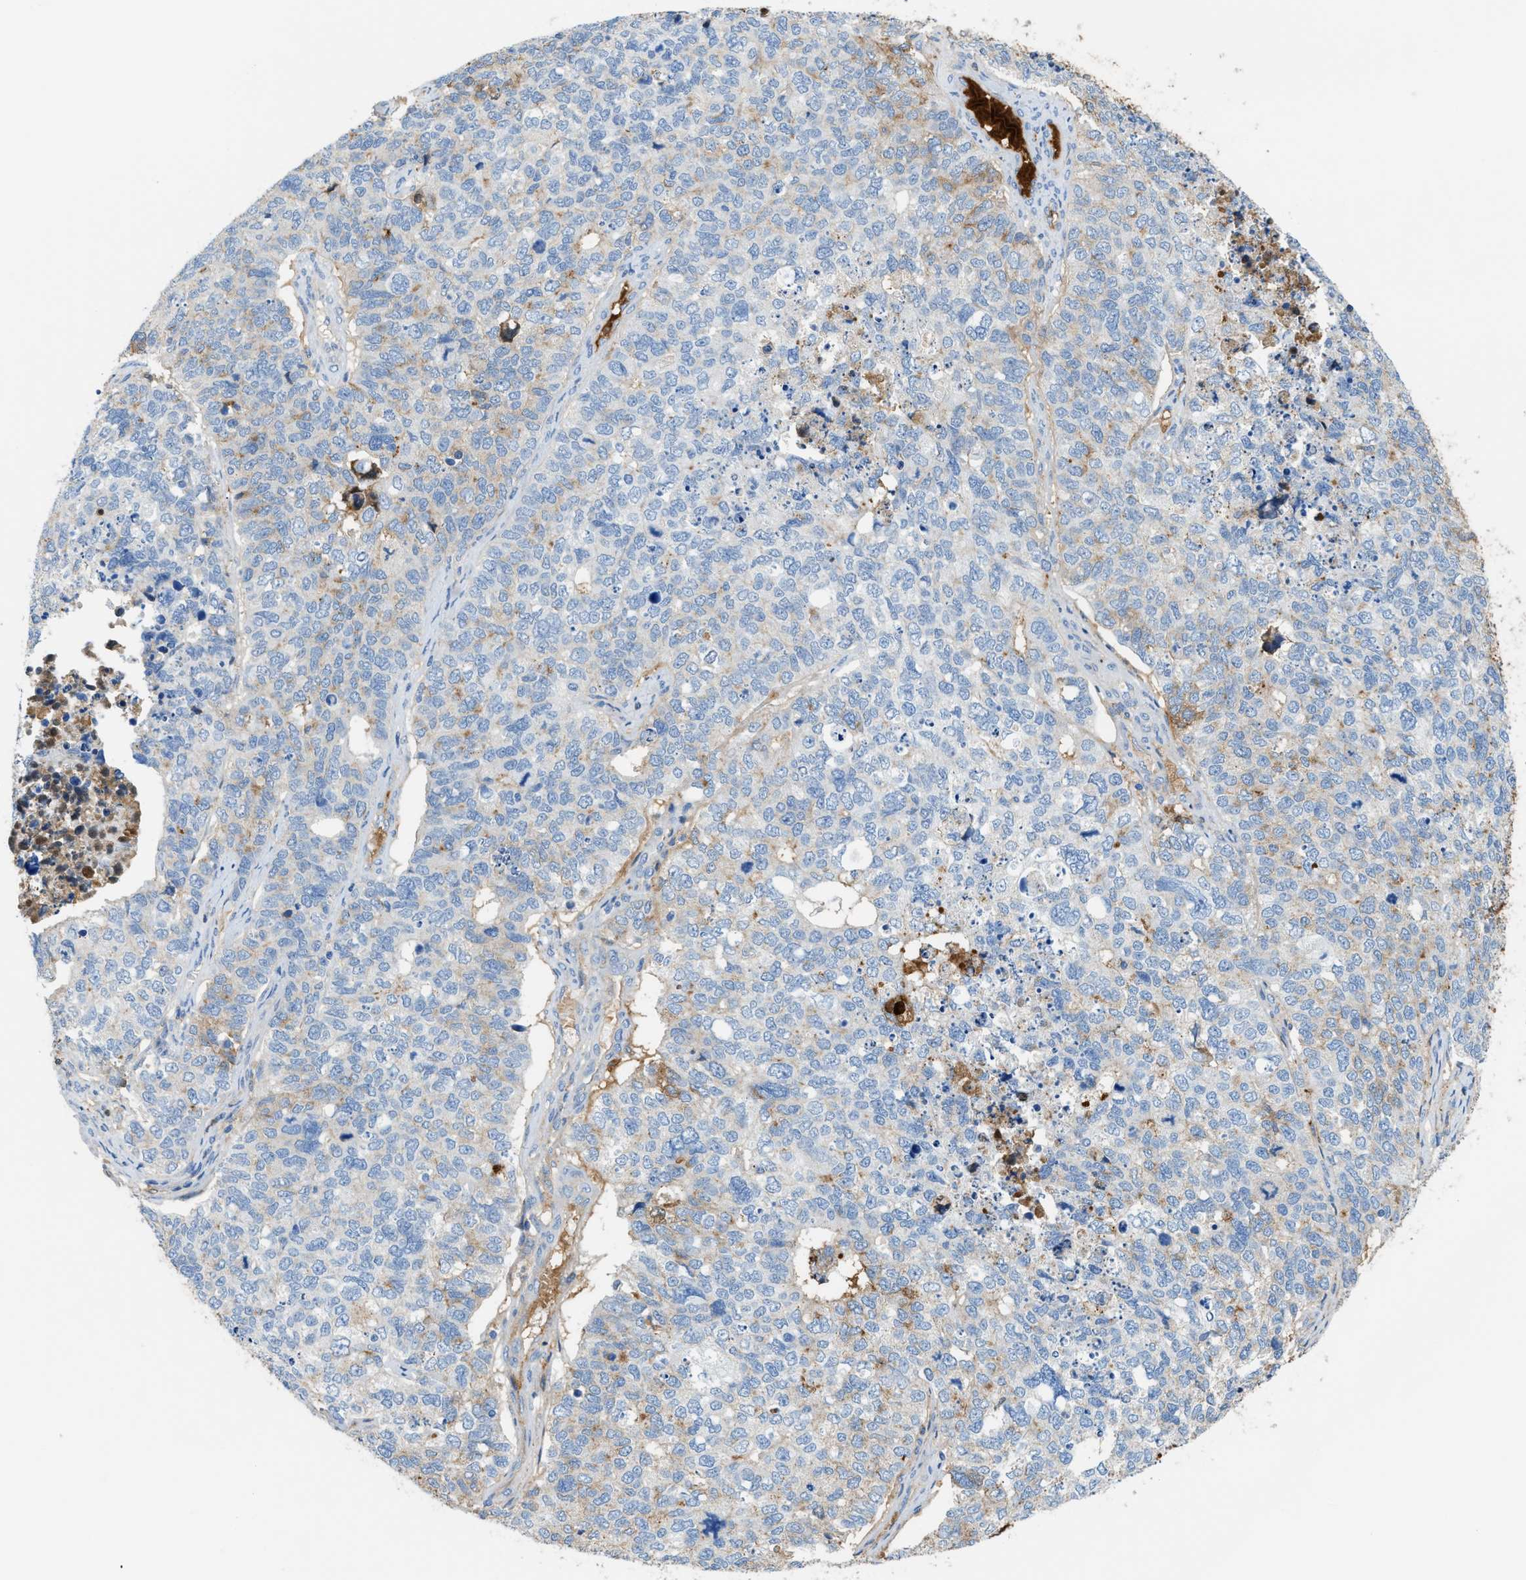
{"staining": {"intensity": "weak", "quantity": "<25%", "location": "cytoplasmic/membranous"}, "tissue": "cervical cancer", "cell_type": "Tumor cells", "image_type": "cancer", "snomed": [{"axis": "morphology", "description": "Squamous cell carcinoma, NOS"}, {"axis": "topography", "description": "Cervix"}], "caption": "Tumor cells show no significant protein staining in cervical cancer (squamous cell carcinoma).", "gene": "CFI", "patient": {"sex": "female", "age": 63}}